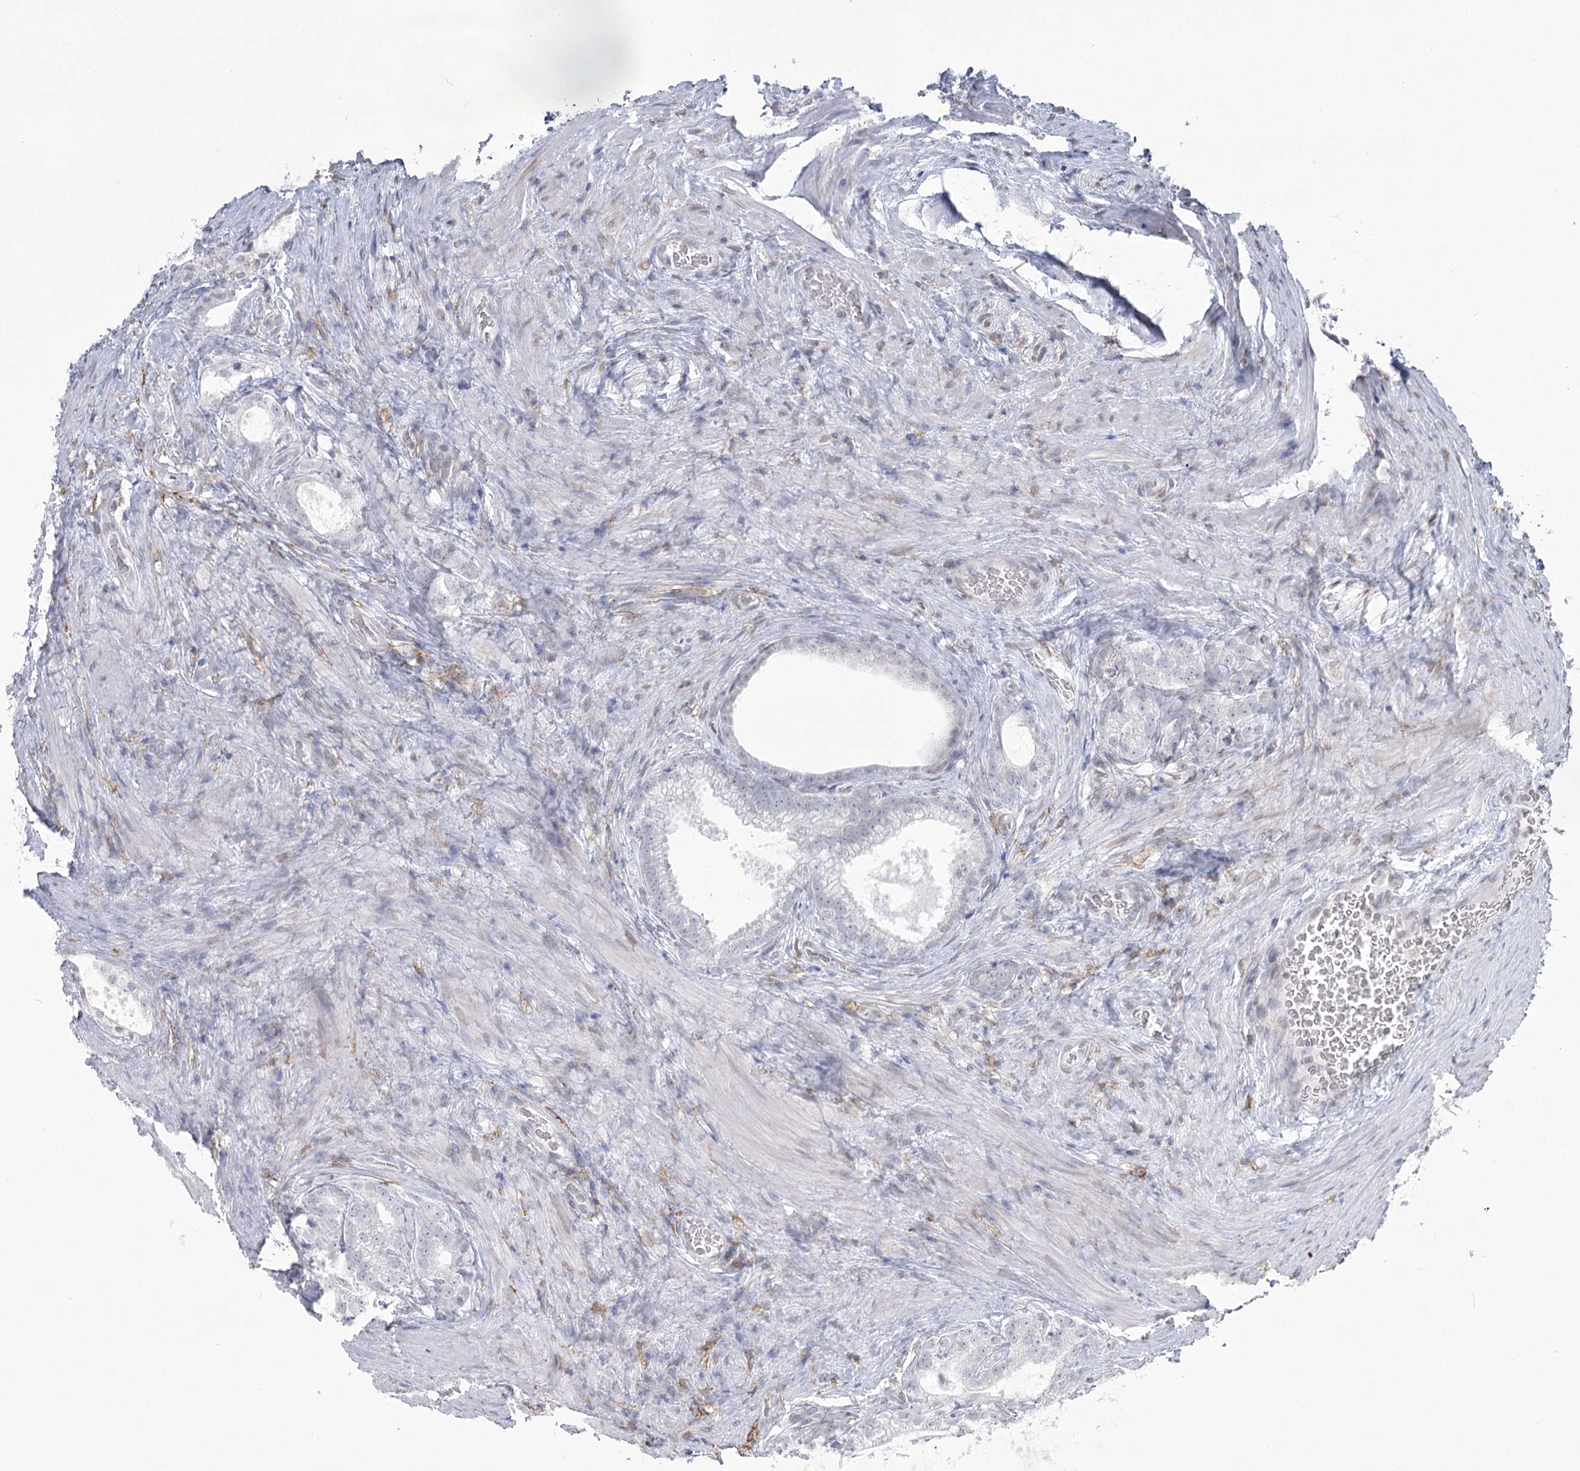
{"staining": {"intensity": "negative", "quantity": "none", "location": "none"}, "tissue": "prostate cancer", "cell_type": "Tumor cells", "image_type": "cancer", "snomed": [{"axis": "morphology", "description": "Adenocarcinoma, Low grade"}, {"axis": "topography", "description": "Prostate"}], "caption": "This is an immunohistochemistry (IHC) histopathology image of human prostate cancer (adenocarcinoma (low-grade)). There is no positivity in tumor cells.", "gene": "C11orf1", "patient": {"sex": "male", "age": 71}}